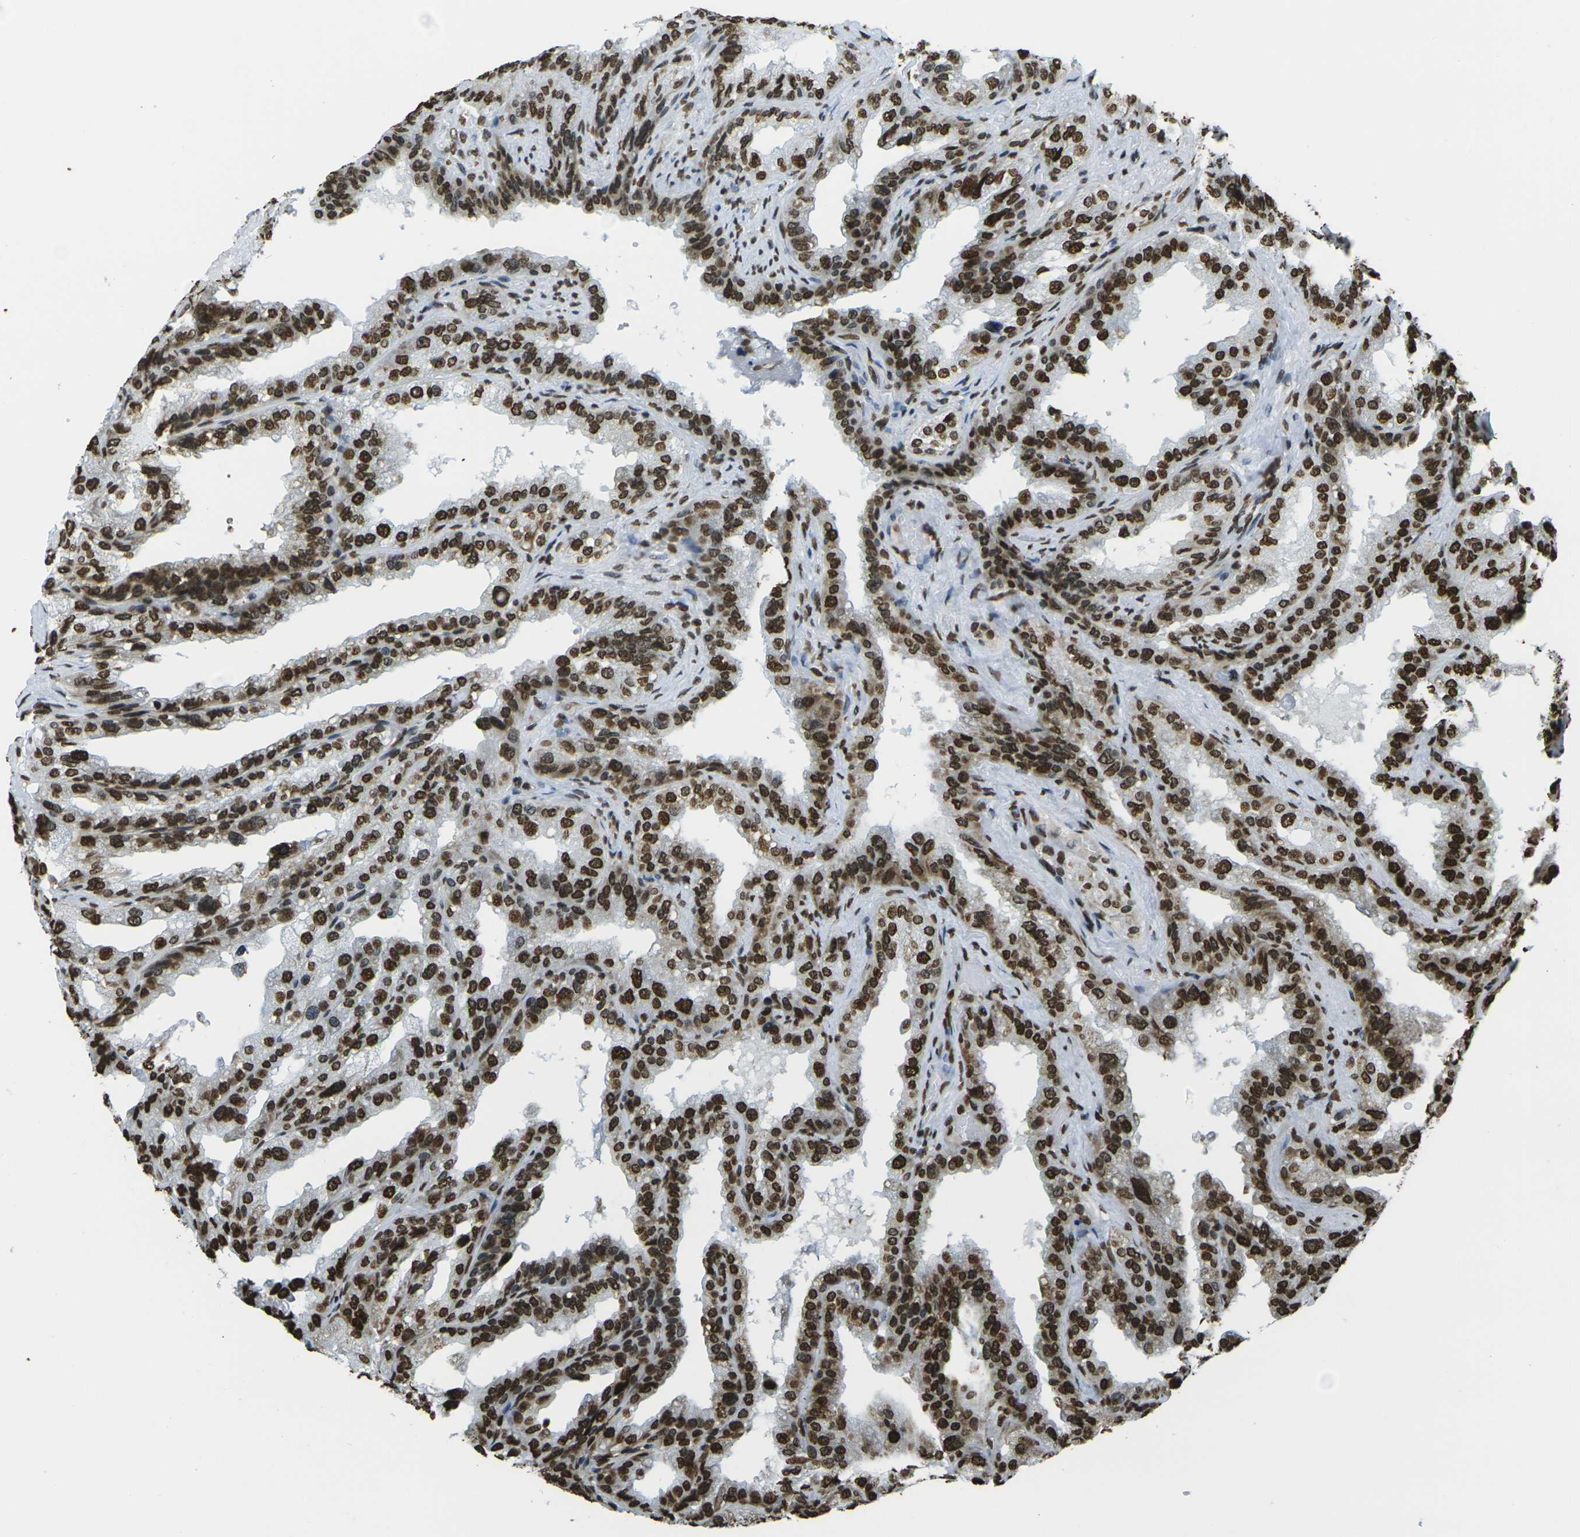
{"staining": {"intensity": "strong", "quantity": ">75%", "location": "nuclear"}, "tissue": "seminal vesicle", "cell_type": "Glandular cells", "image_type": "normal", "snomed": [{"axis": "morphology", "description": "Normal tissue, NOS"}, {"axis": "topography", "description": "Seminal veicle"}], "caption": "Seminal vesicle was stained to show a protein in brown. There is high levels of strong nuclear expression in about >75% of glandular cells. (brown staining indicates protein expression, while blue staining denotes nuclei).", "gene": "H1", "patient": {"sex": "male", "age": 68}}